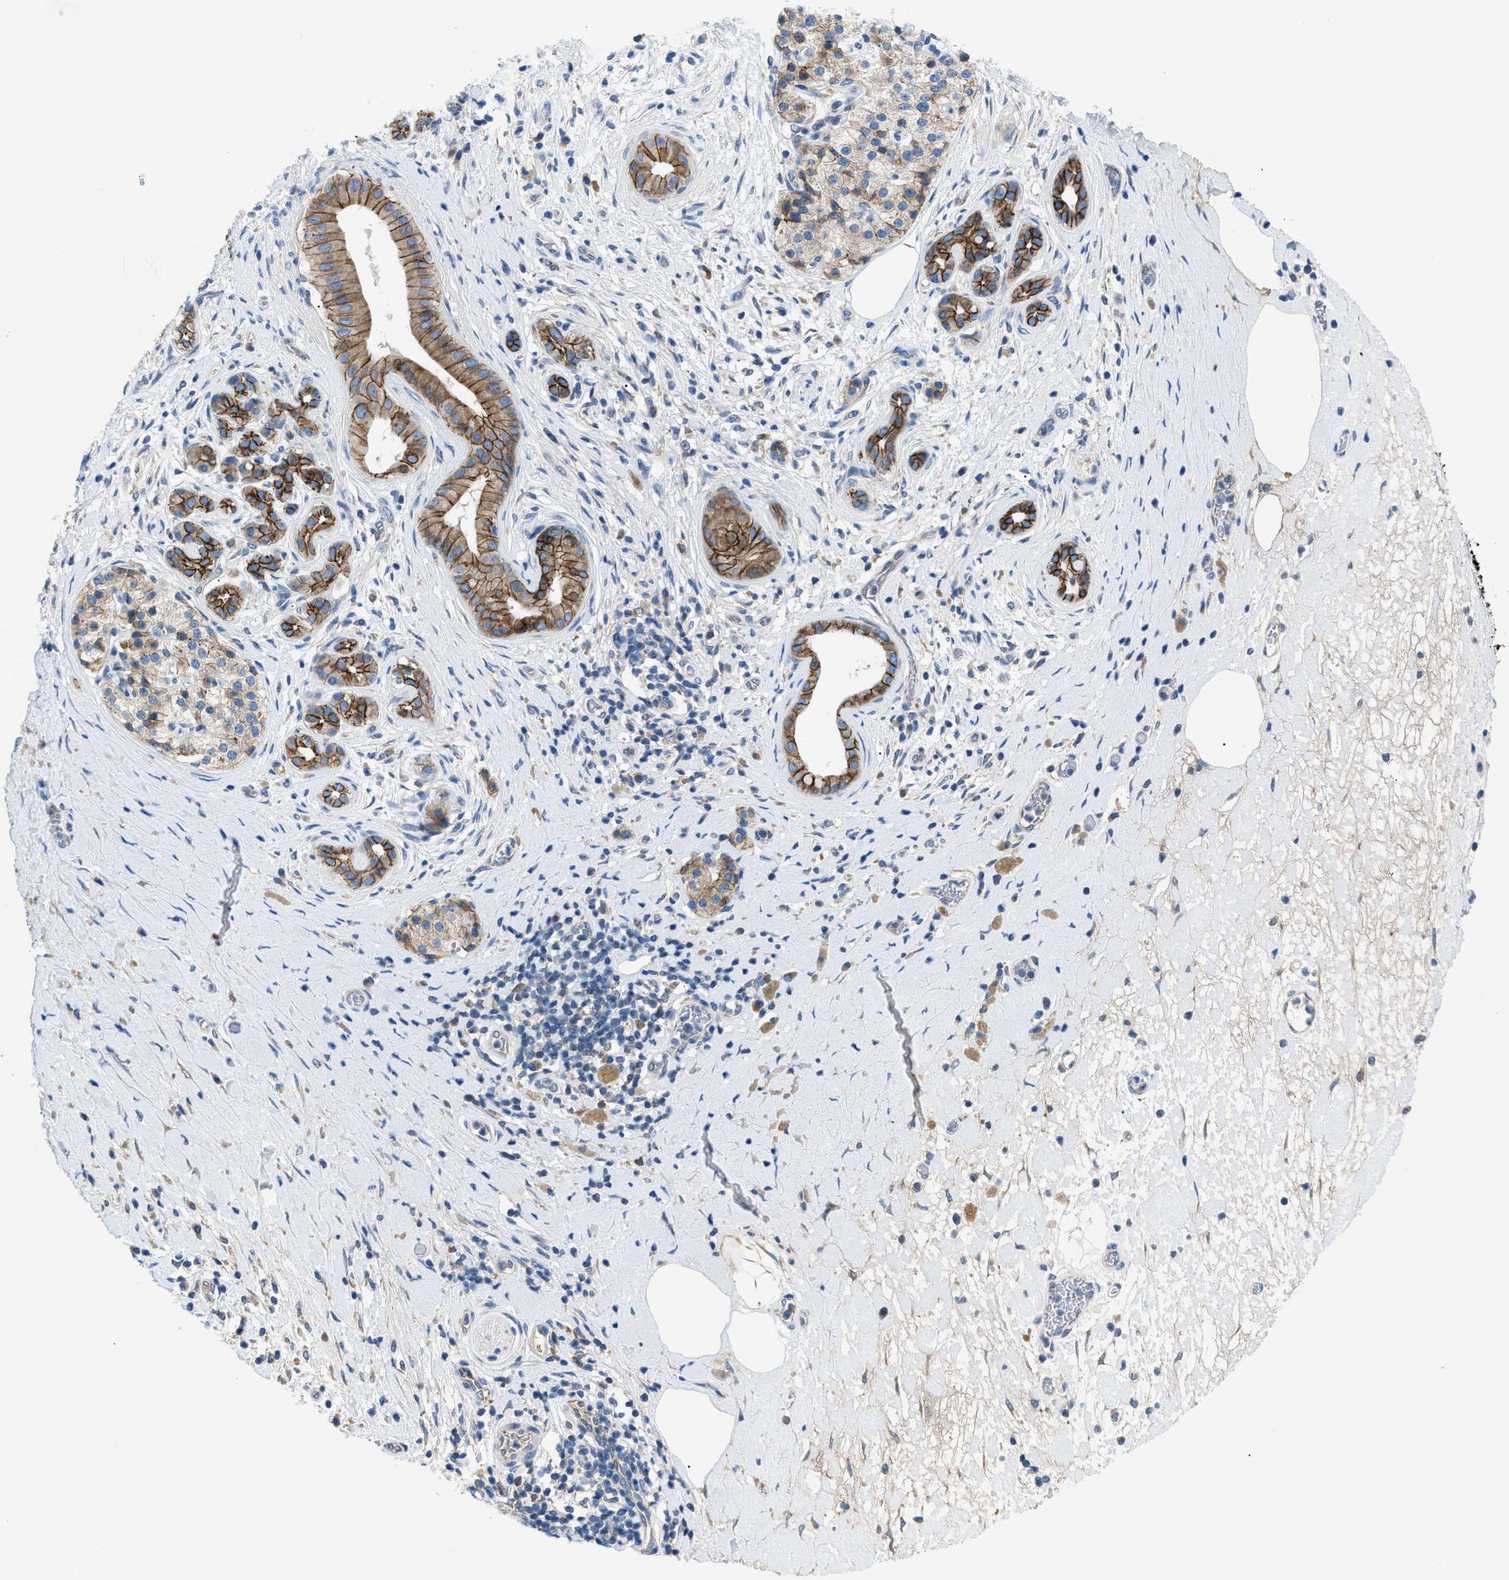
{"staining": {"intensity": "moderate", "quantity": ">75%", "location": "cytoplasmic/membranous"}, "tissue": "pancreatic cancer", "cell_type": "Tumor cells", "image_type": "cancer", "snomed": [{"axis": "morphology", "description": "Adenocarcinoma, NOS"}, {"axis": "topography", "description": "Pancreas"}], "caption": "Approximately >75% of tumor cells in human pancreatic adenocarcinoma reveal moderate cytoplasmic/membranous protein expression as visualized by brown immunohistochemical staining.", "gene": "ZDHHC24", "patient": {"sex": "male", "age": 55}}